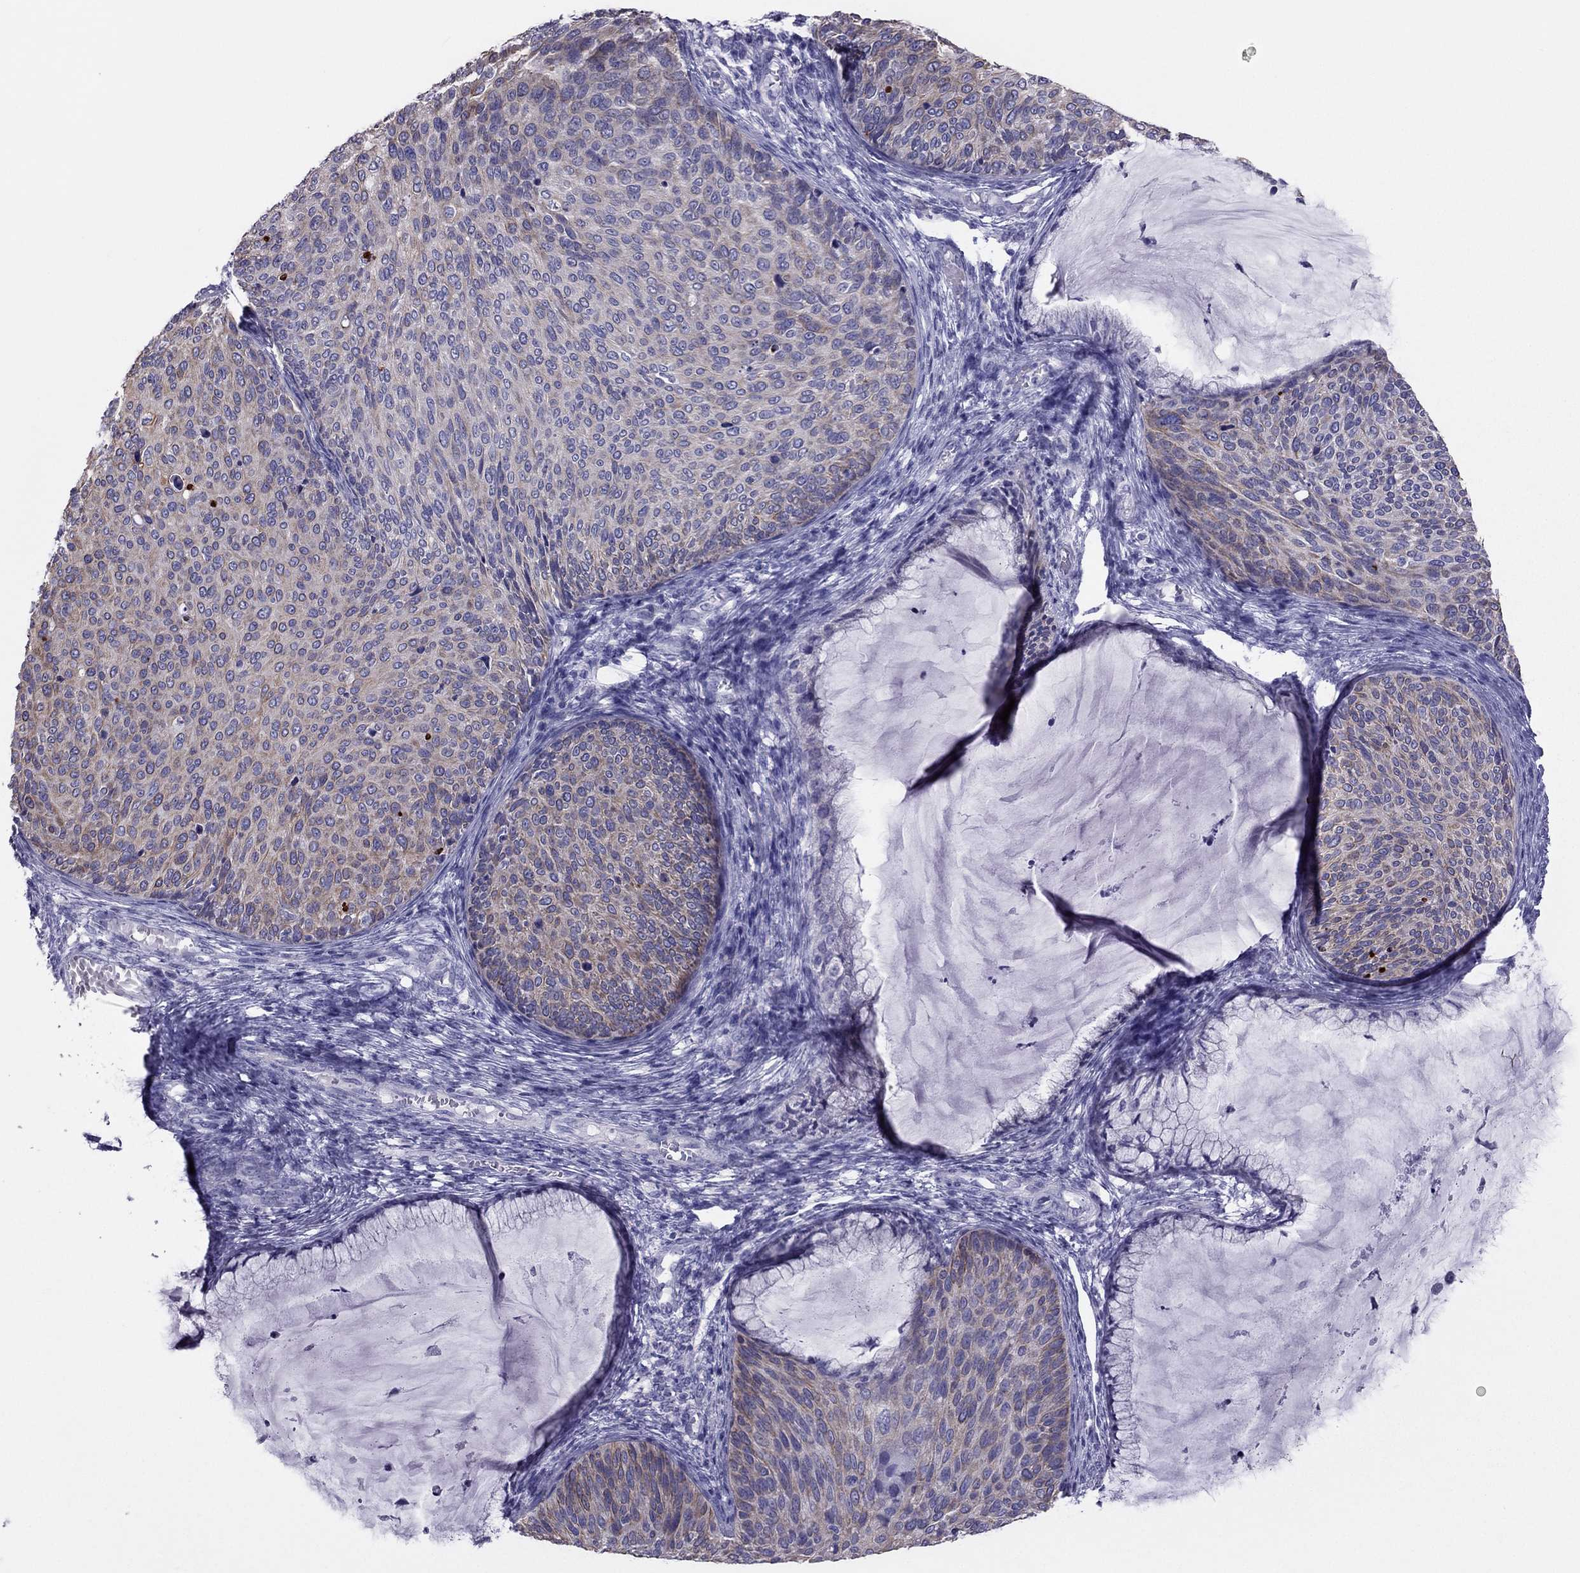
{"staining": {"intensity": "weak", "quantity": ">75%", "location": "cytoplasmic/membranous"}, "tissue": "cervical cancer", "cell_type": "Tumor cells", "image_type": "cancer", "snomed": [{"axis": "morphology", "description": "Squamous cell carcinoma, NOS"}, {"axis": "topography", "description": "Cervix"}], "caption": "The image displays a brown stain indicating the presence of a protein in the cytoplasmic/membranous of tumor cells in cervical squamous cell carcinoma. (DAB IHC, brown staining for protein, blue staining for nuclei).", "gene": "MAEL", "patient": {"sex": "female", "age": 36}}